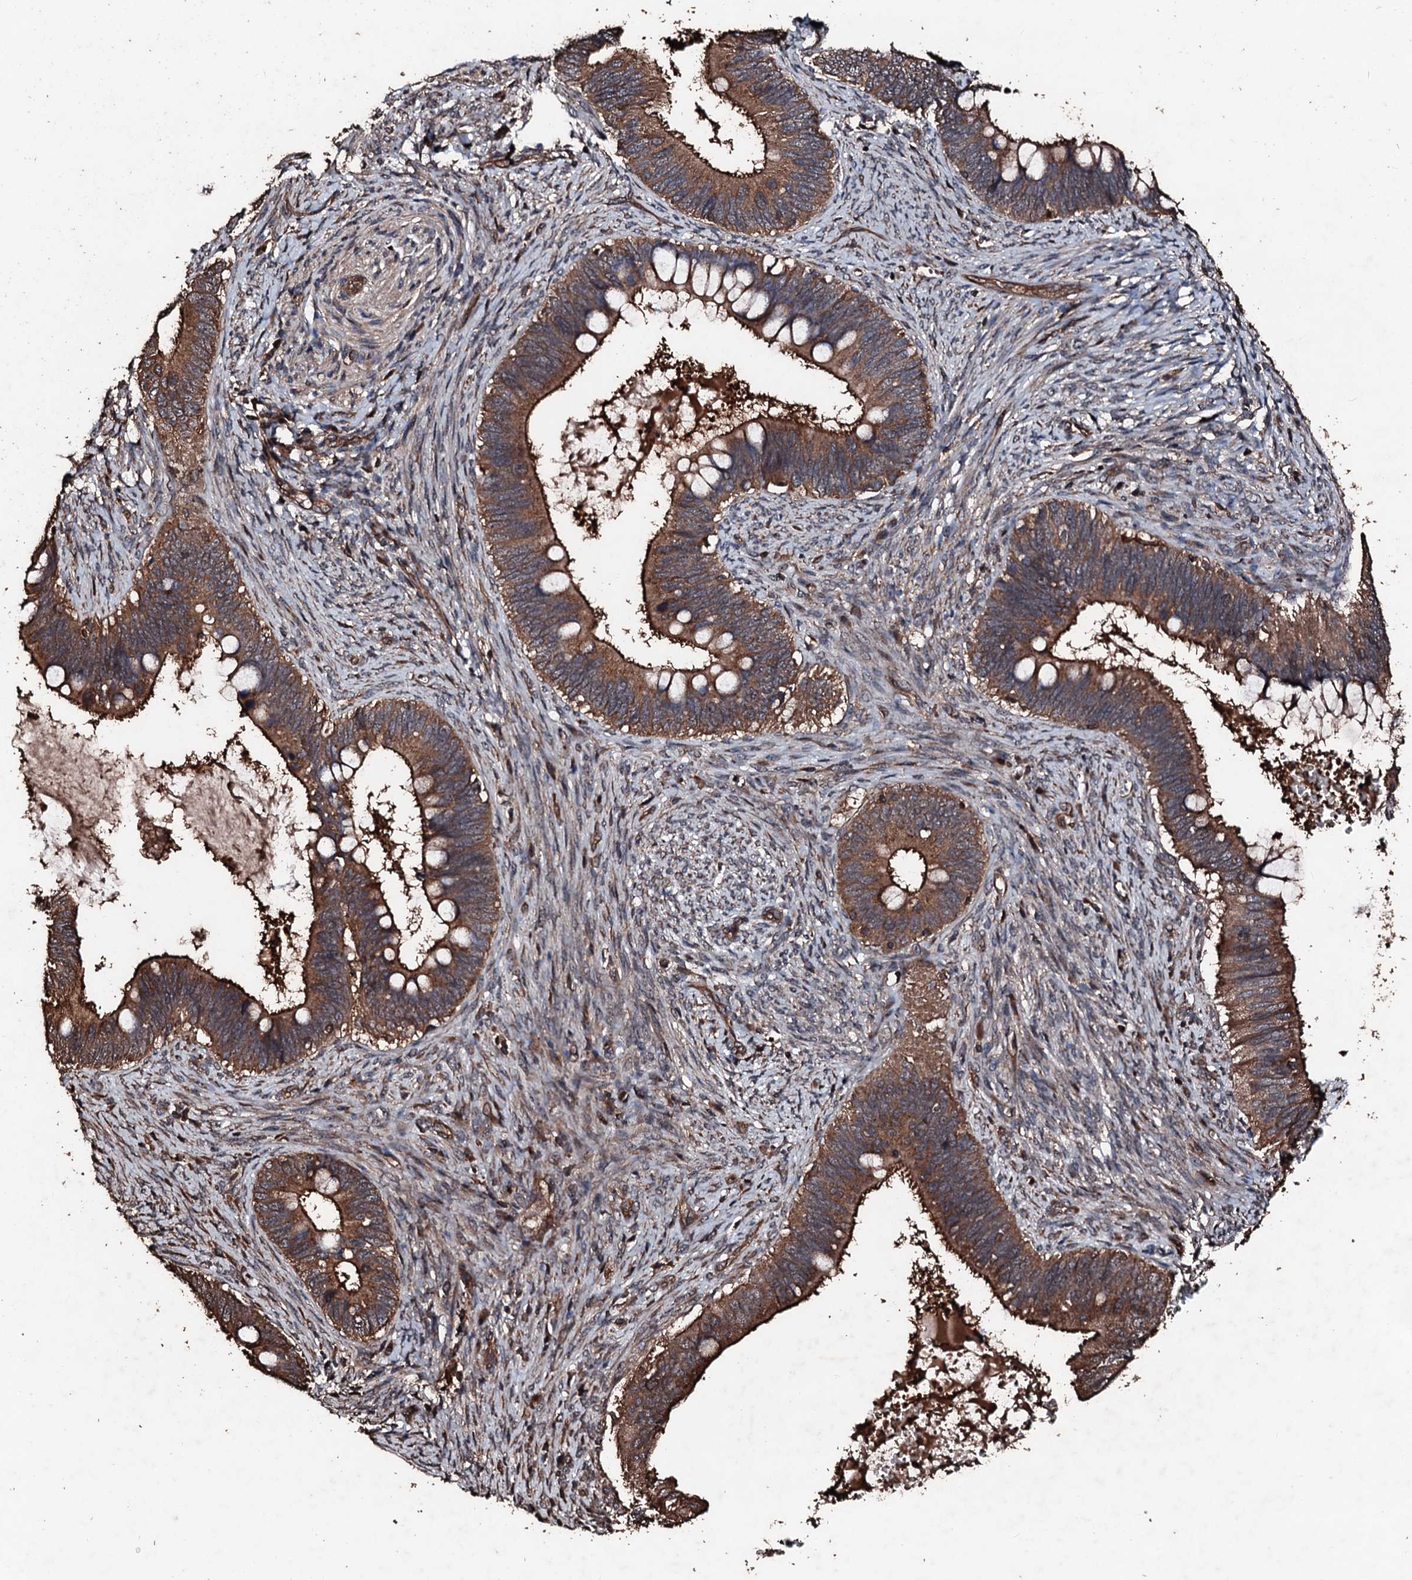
{"staining": {"intensity": "strong", "quantity": ">75%", "location": "cytoplasmic/membranous"}, "tissue": "cervical cancer", "cell_type": "Tumor cells", "image_type": "cancer", "snomed": [{"axis": "morphology", "description": "Adenocarcinoma, NOS"}, {"axis": "topography", "description": "Cervix"}], "caption": "Immunohistochemistry (IHC) staining of cervical adenocarcinoma, which displays high levels of strong cytoplasmic/membranous staining in about >75% of tumor cells indicating strong cytoplasmic/membranous protein expression. The staining was performed using DAB (brown) for protein detection and nuclei were counterstained in hematoxylin (blue).", "gene": "KIF18A", "patient": {"sex": "female", "age": 42}}